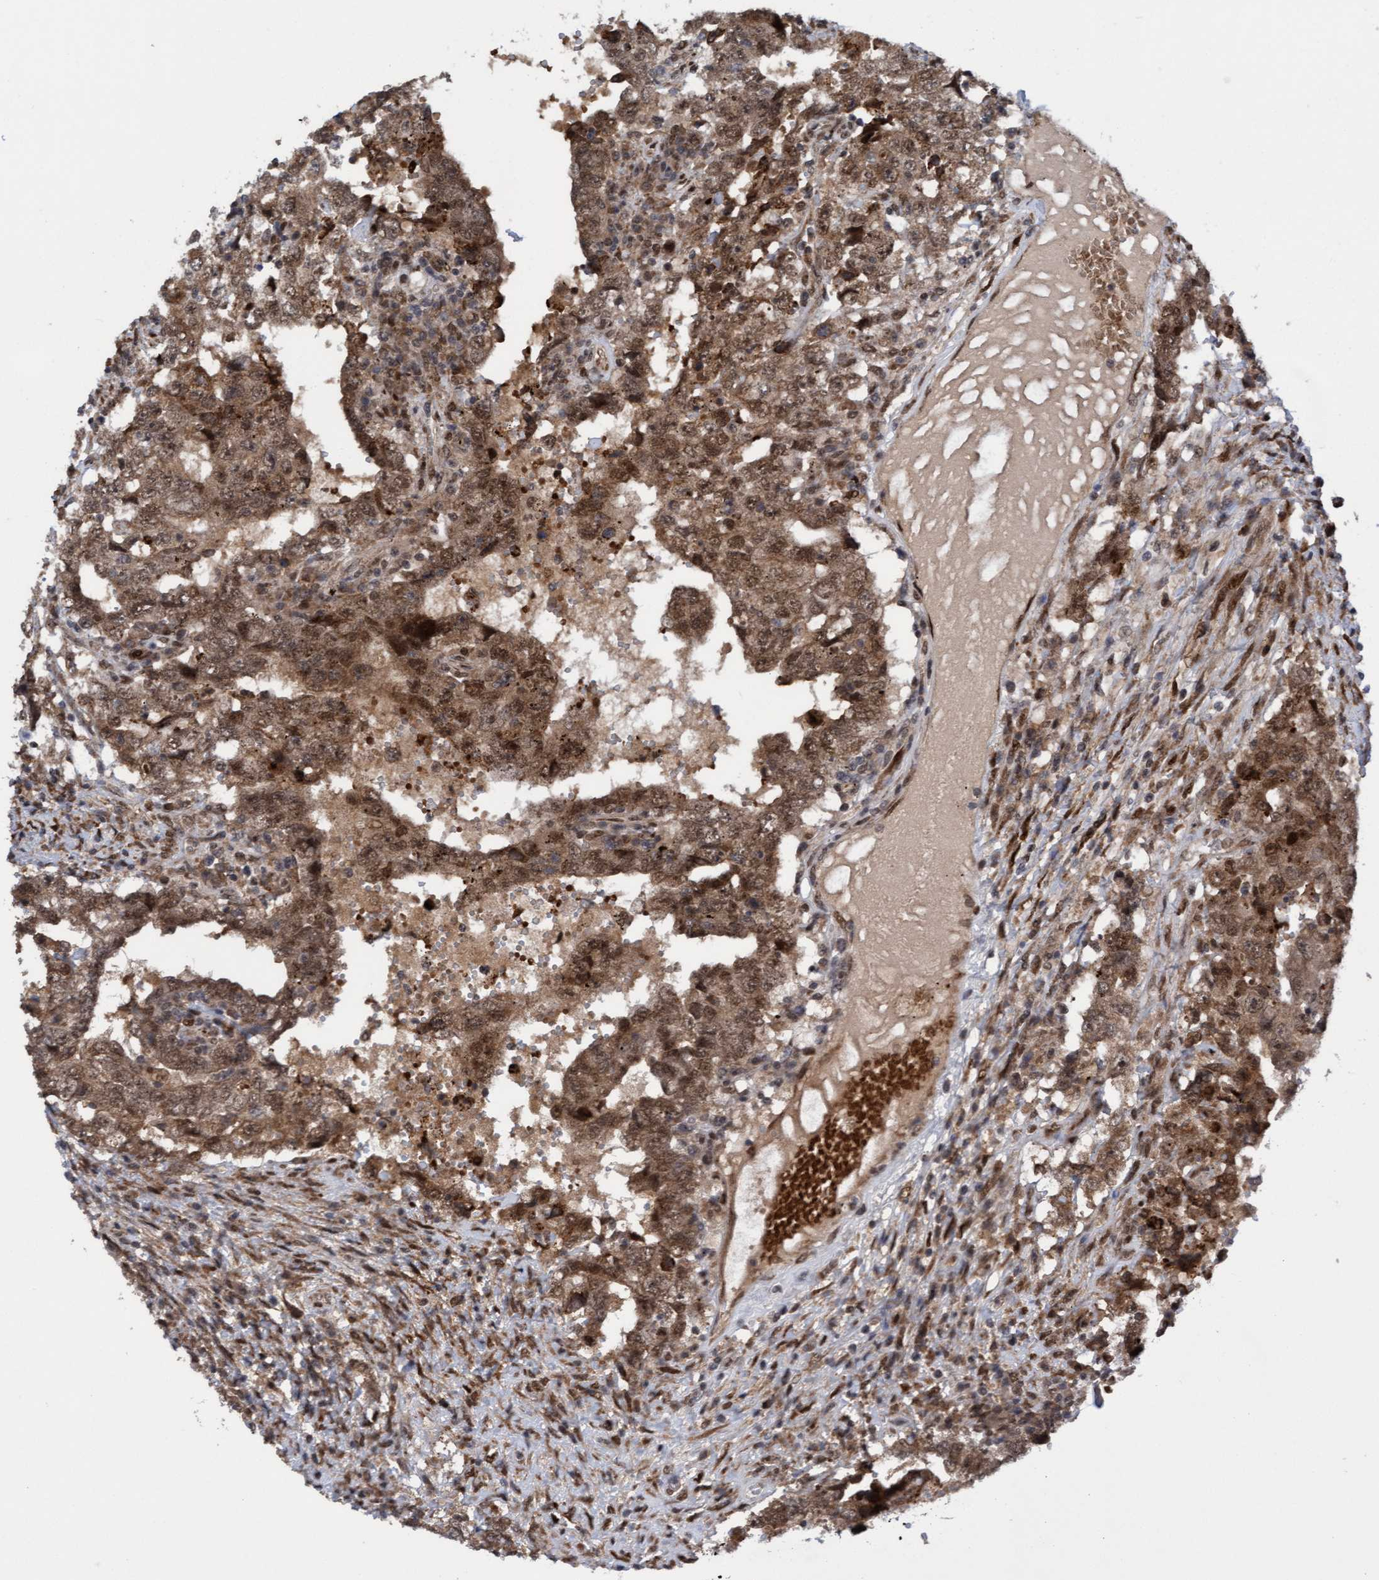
{"staining": {"intensity": "moderate", "quantity": ">75%", "location": "cytoplasmic/membranous,nuclear"}, "tissue": "testis cancer", "cell_type": "Tumor cells", "image_type": "cancer", "snomed": [{"axis": "morphology", "description": "Carcinoma, Embryonal, NOS"}, {"axis": "topography", "description": "Testis"}], "caption": "IHC staining of testis embryonal carcinoma, which displays medium levels of moderate cytoplasmic/membranous and nuclear staining in about >75% of tumor cells indicating moderate cytoplasmic/membranous and nuclear protein expression. The staining was performed using DAB (3,3'-diaminobenzidine) (brown) for protein detection and nuclei were counterstained in hematoxylin (blue).", "gene": "TANC2", "patient": {"sex": "male", "age": 26}}